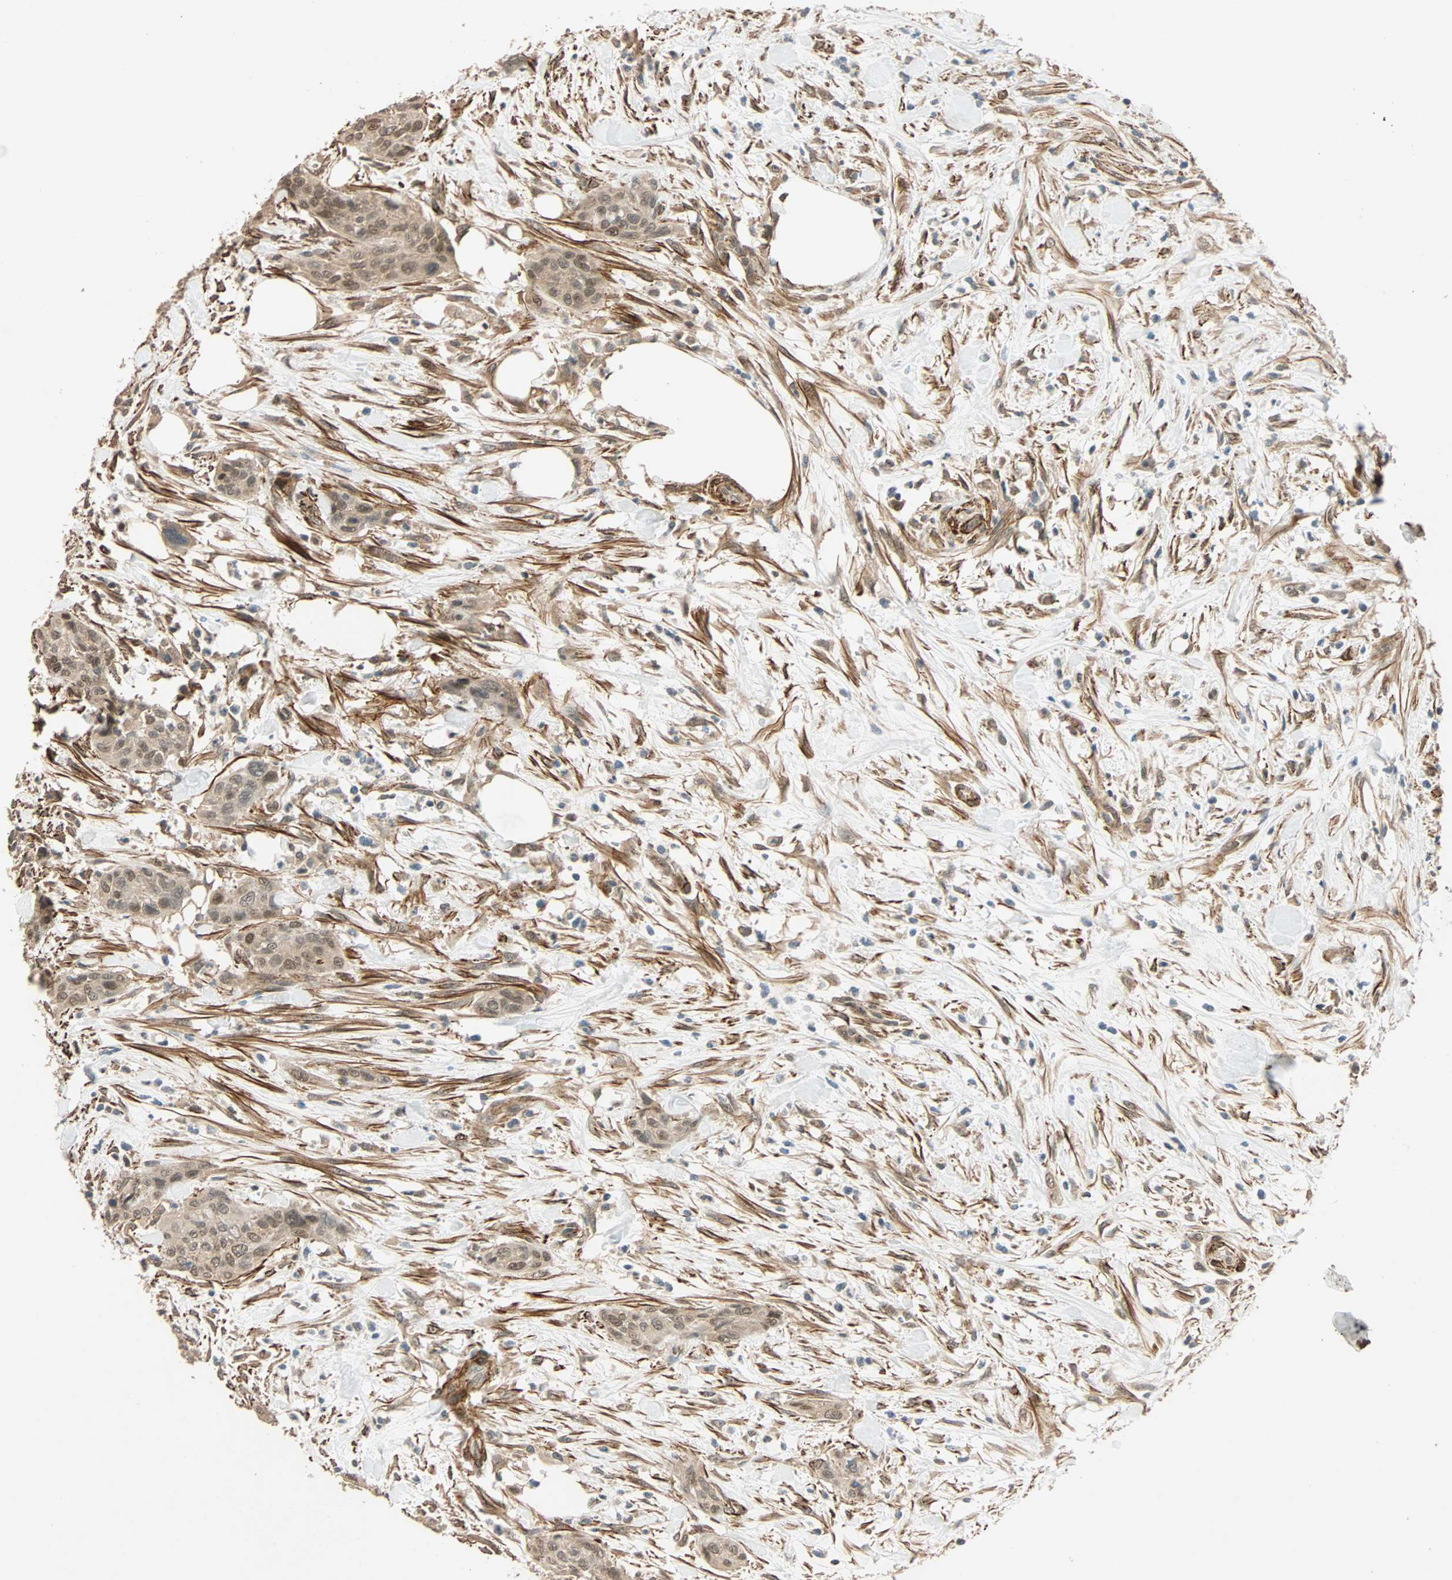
{"staining": {"intensity": "weak", "quantity": "25%-75%", "location": "cytoplasmic/membranous,nuclear"}, "tissue": "urothelial cancer", "cell_type": "Tumor cells", "image_type": "cancer", "snomed": [{"axis": "morphology", "description": "Urothelial carcinoma, High grade"}, {"axis": "topography", "description": "Urinary bladder"}], "caption": "Human high-grade urothelial carcinoma stained with a brown dye exhibits weak cytoplasmic/membranous and nuclear positive staining in approximately 25%-75% of tumor cells.", "gene": "QSER1", "patient": {"sex": "male", "age": 35}}